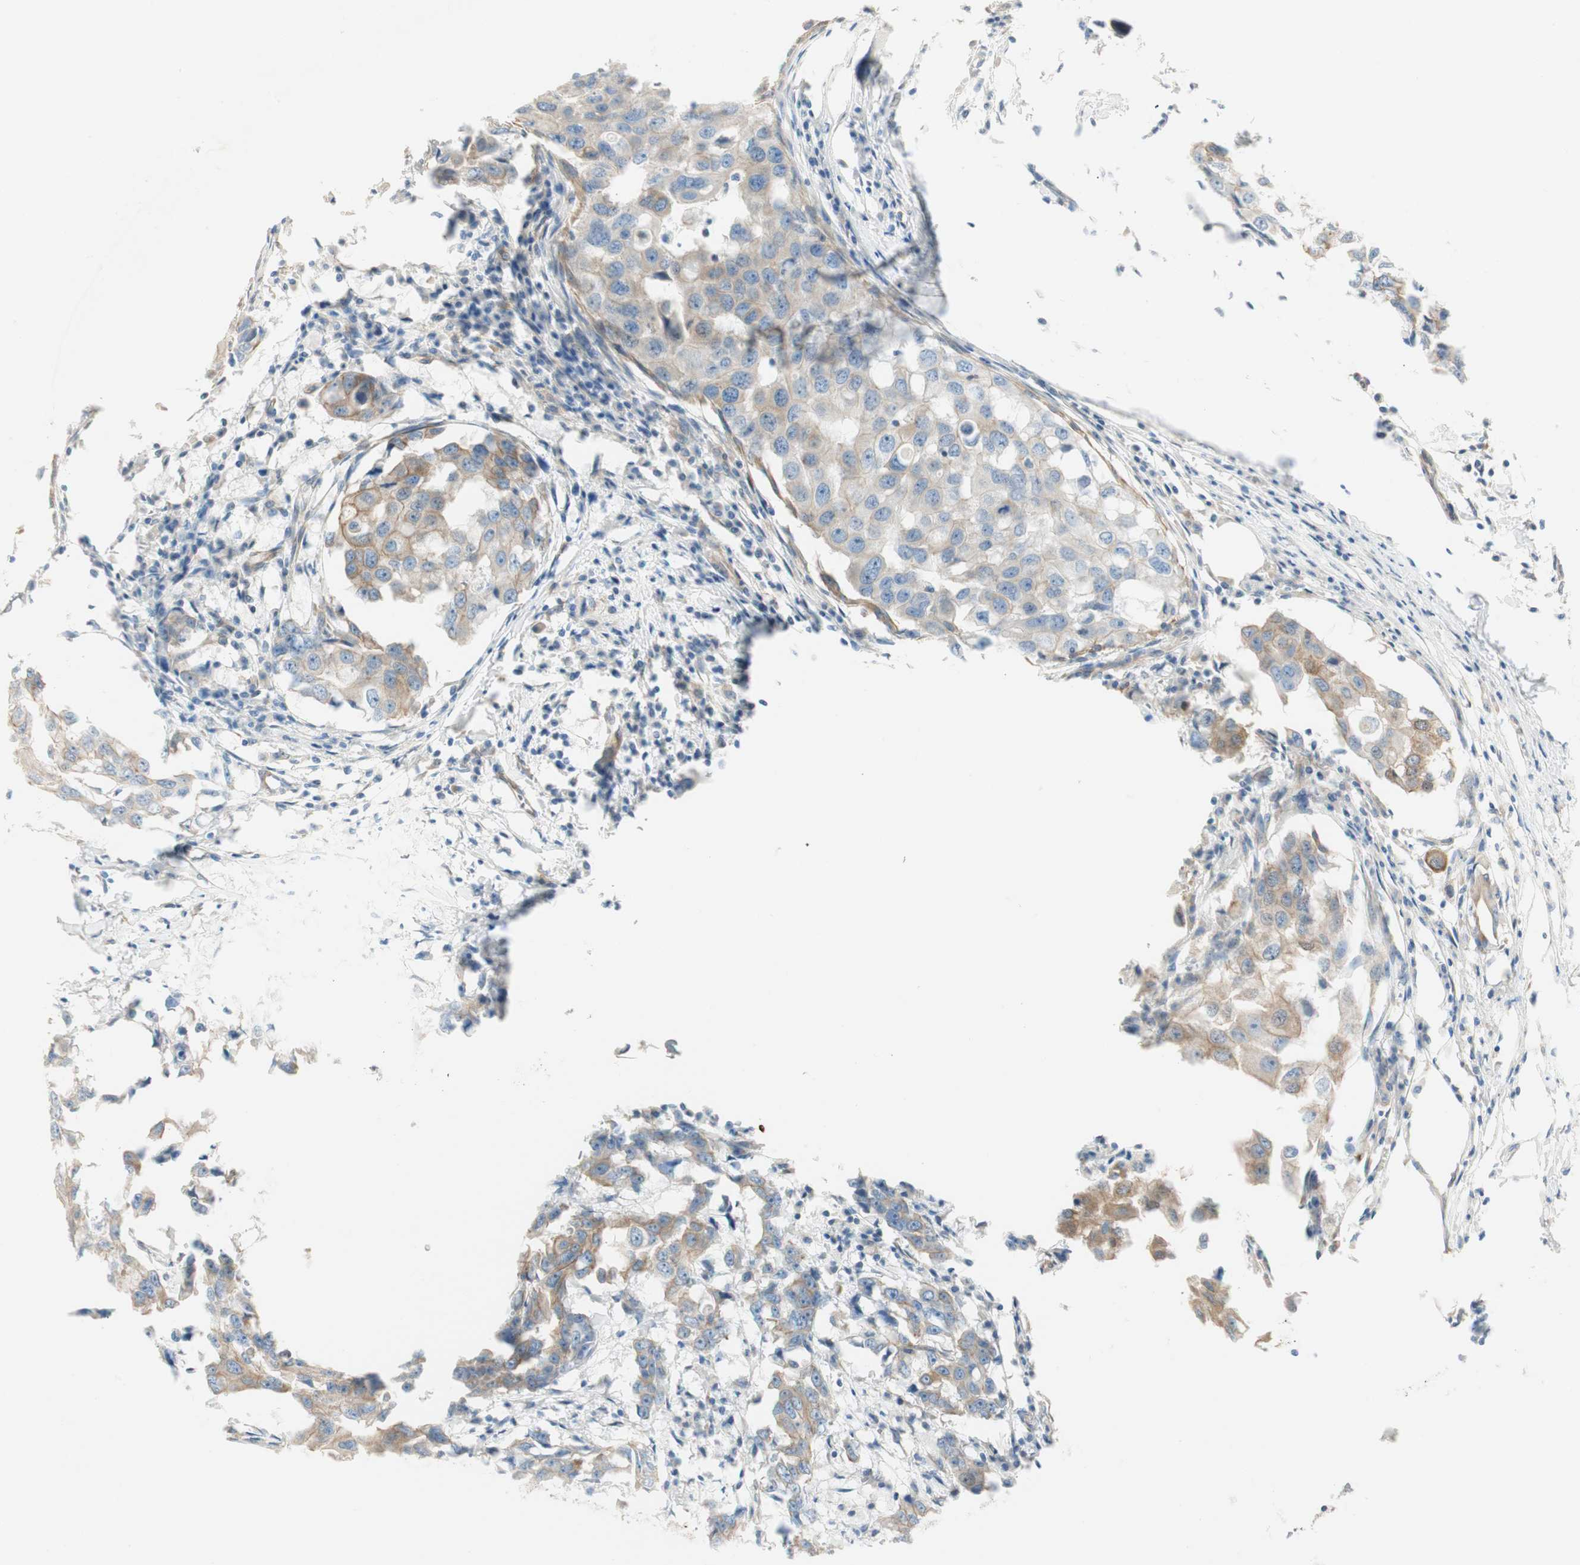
{"staining": {"intensity": "weak", "quantity": ">75%", "location": "cytoplasmic/membranous"}, "tissue": "breast cancer", "cell_type": "Tumor cells", "image_type": "cancer", "snomed": [{"axis": "morphology", "description": "Duct carcinoma"}, {"axis": "topography", "description": "Breast"}], "caption": "A brown stain shows weak cytoplasmic/membranous expression of a protein in human intraductal carcinoma (breast) tumor cells. Using DAB (brown) and hematoxylin (blue) stains, captured at high magnification using brightfield microscopy.", "gene": "CDK3", "patient": {"sex": "female", "age": 27}}